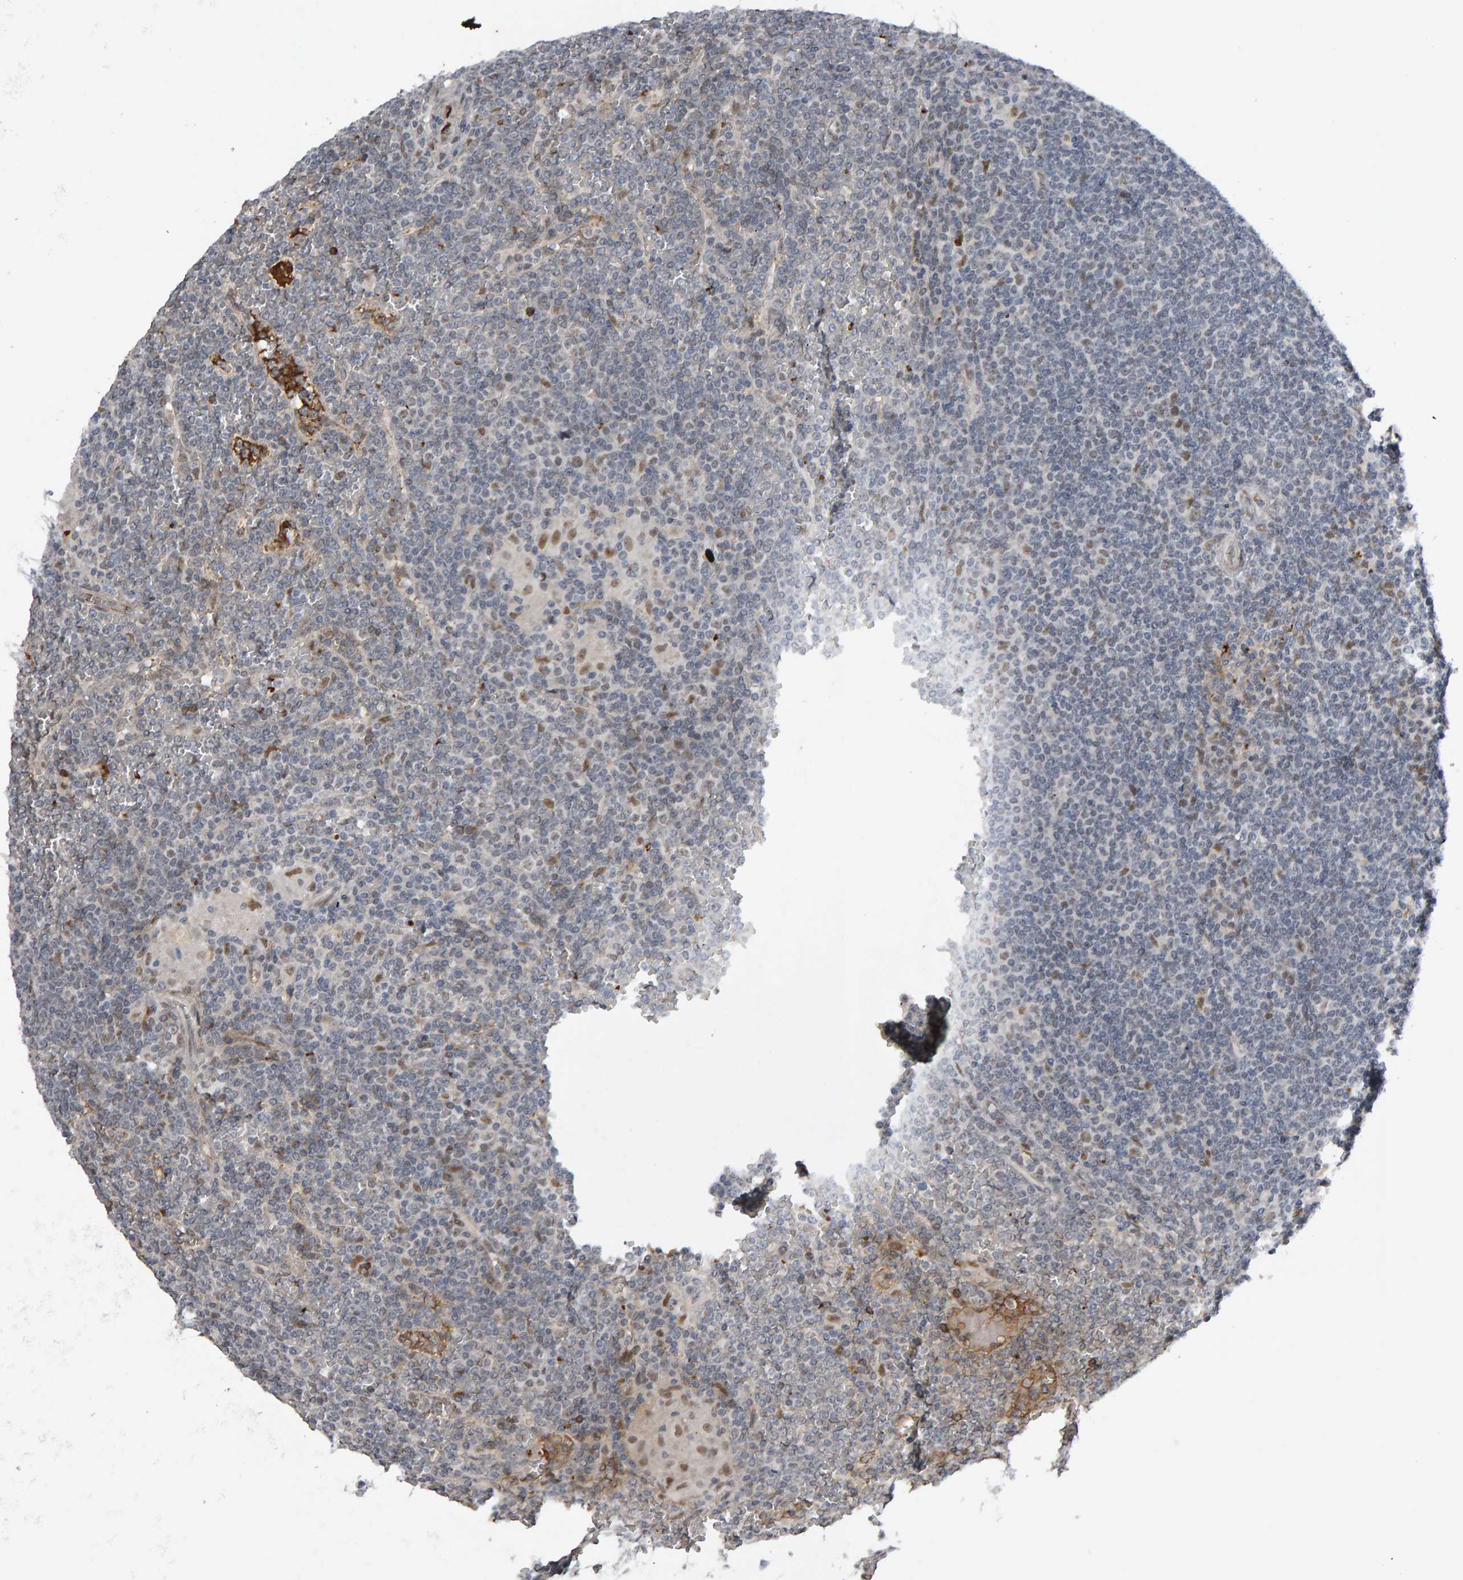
{"staining": {"intensity": "weak", "quantity": "<25%", "location": "nuclear"}, "tissue": "lymphoma", "cell_type": "Tumor cells", "image_type": "cancer", "snomed": [{"axis": "morphology", "description": "Malignant lymphoma, non-Hodgkin's type, Low grade"}, {"axis": "topography", "description": "Spleen"}], "caption": "Protein analysis of lymphoma reveals no significant expression in tumor cells. Nuclei are stained in blue.", "gene": "IPO8", "patient": {"sex": "female", "age": 19}}